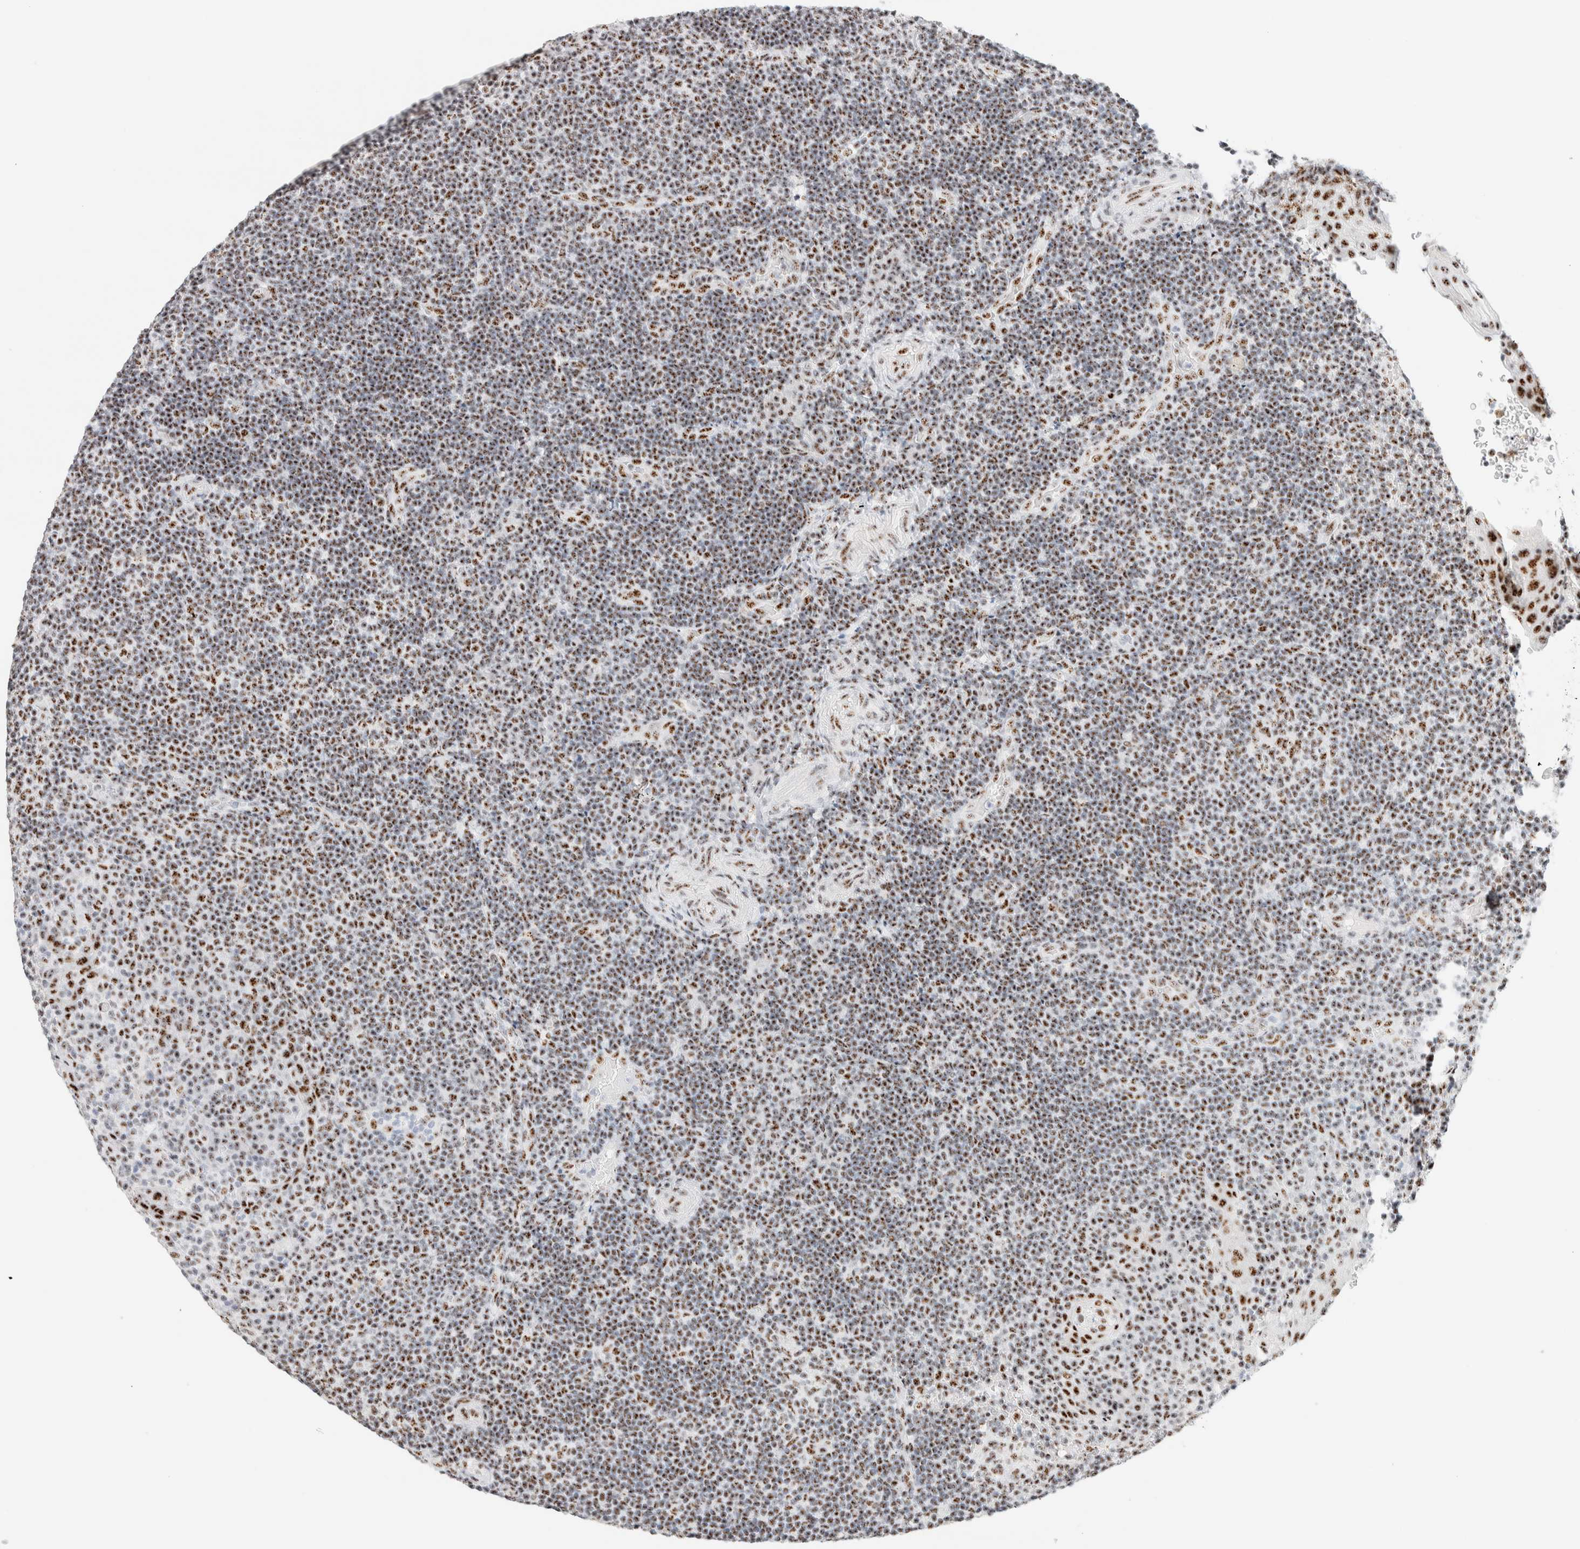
{"staining": {"intensity": "moderate", "quantity": ">75%", "location": "nuclear"}, "tissue": "lymphoma", "cell_type": "Tumor cells", "image_type": "cancer", "snomed": [{"axis": "morphology", "description": "Malignant lymphoma, non-Hodgkin's type, High grade"}, {"axis": "topography", "description": "Tonsil"}], "caption": "Brown immunohistochemical staining in lymphoma displays moderate nuclear positivity in approximately >75% of tumor cells.", "gene": "SON", "patient": {"sex": "female", "age": 36}}